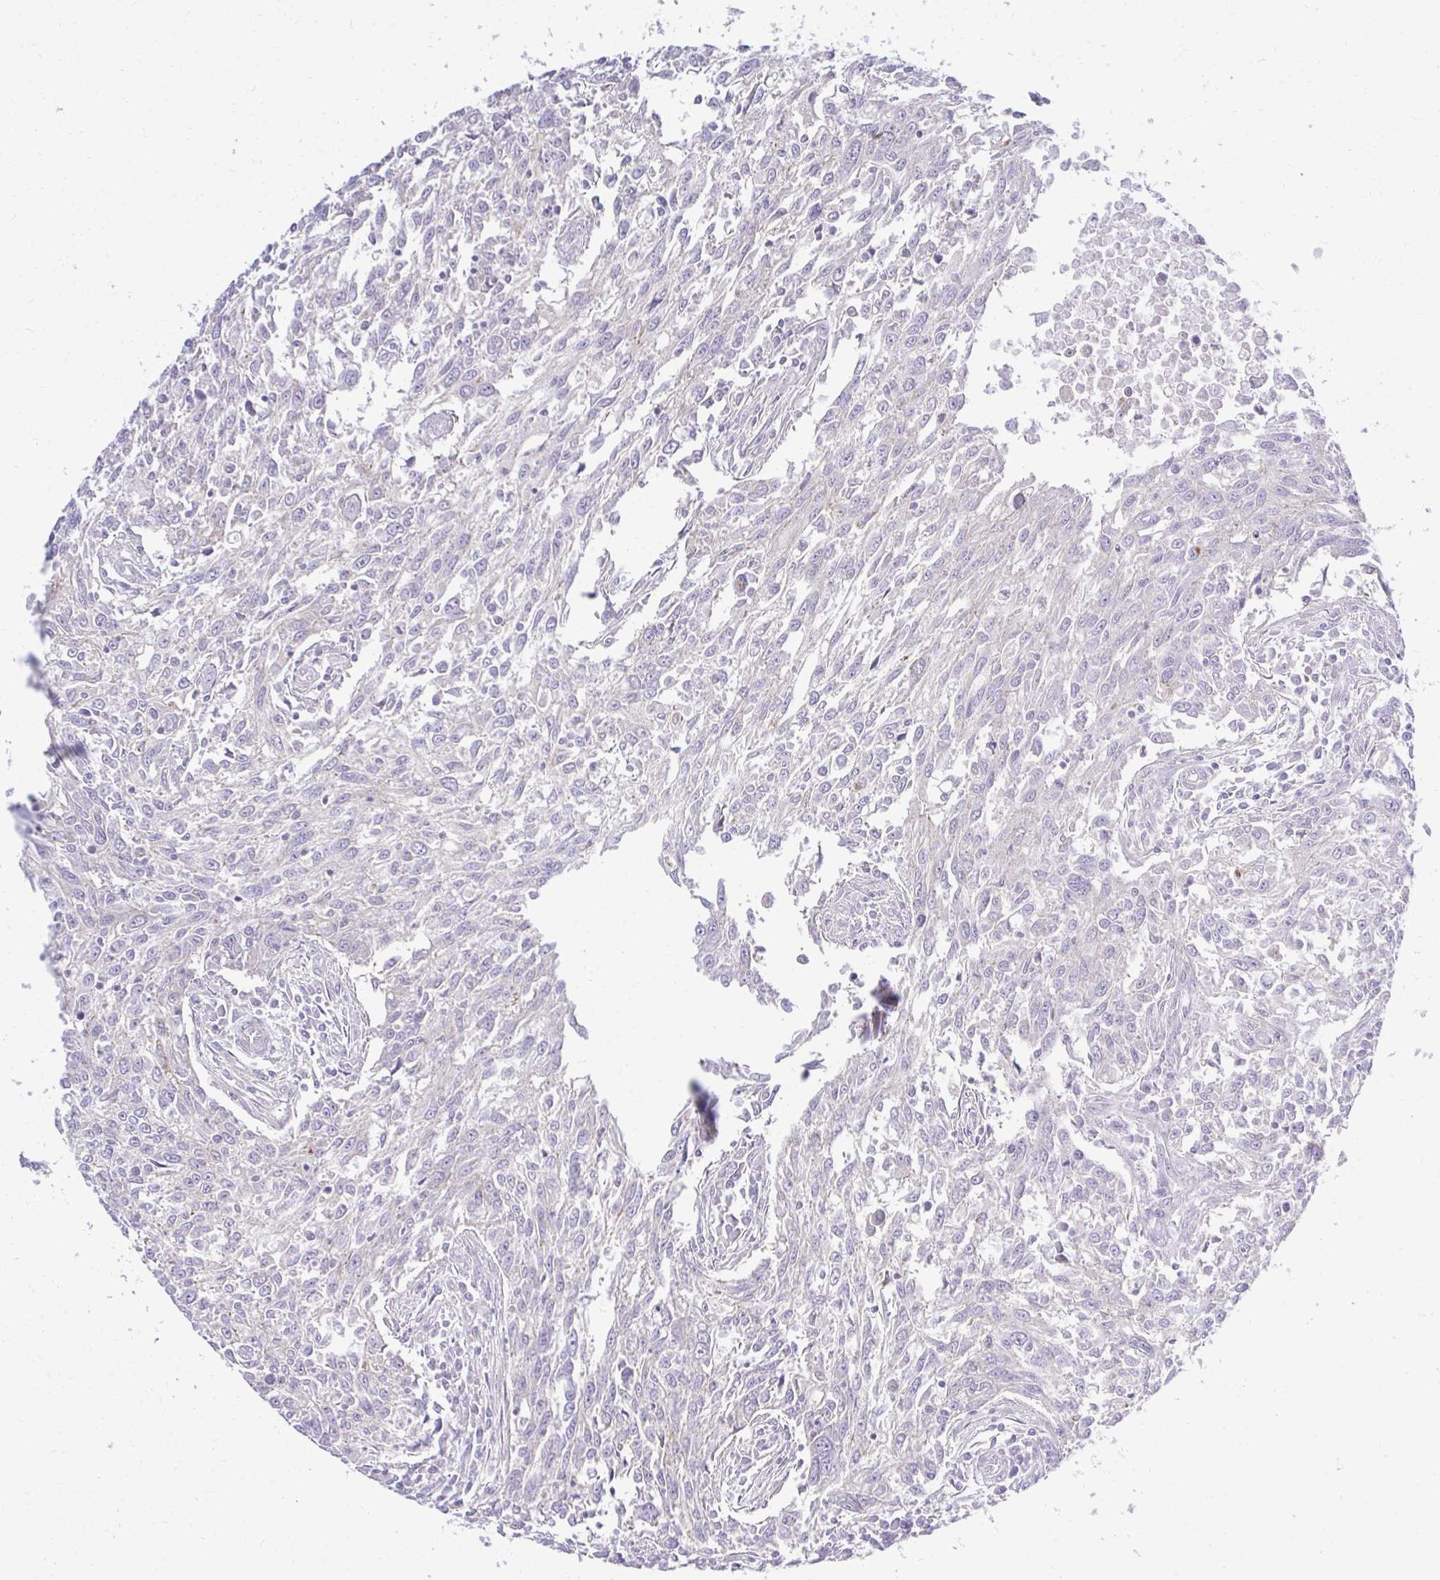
{"staining": {"intensity": "negative", "quantity": "none", "location": "none"}, "tissue": "breast cancer", "cell_type": "Tumor cells", "image_type": "cancer", "snomed": [{"axis": "morphology", "description": "Duct carcinoma"}, {"axis": "topography", "description": "Breast"}], "caption": "The micrograph exhibits no significant expression in tumor cells of breast cancer. Nuclei are stained in blue.", "gene": "XAF1", "patient": {"sex": "female", "age": 50}}